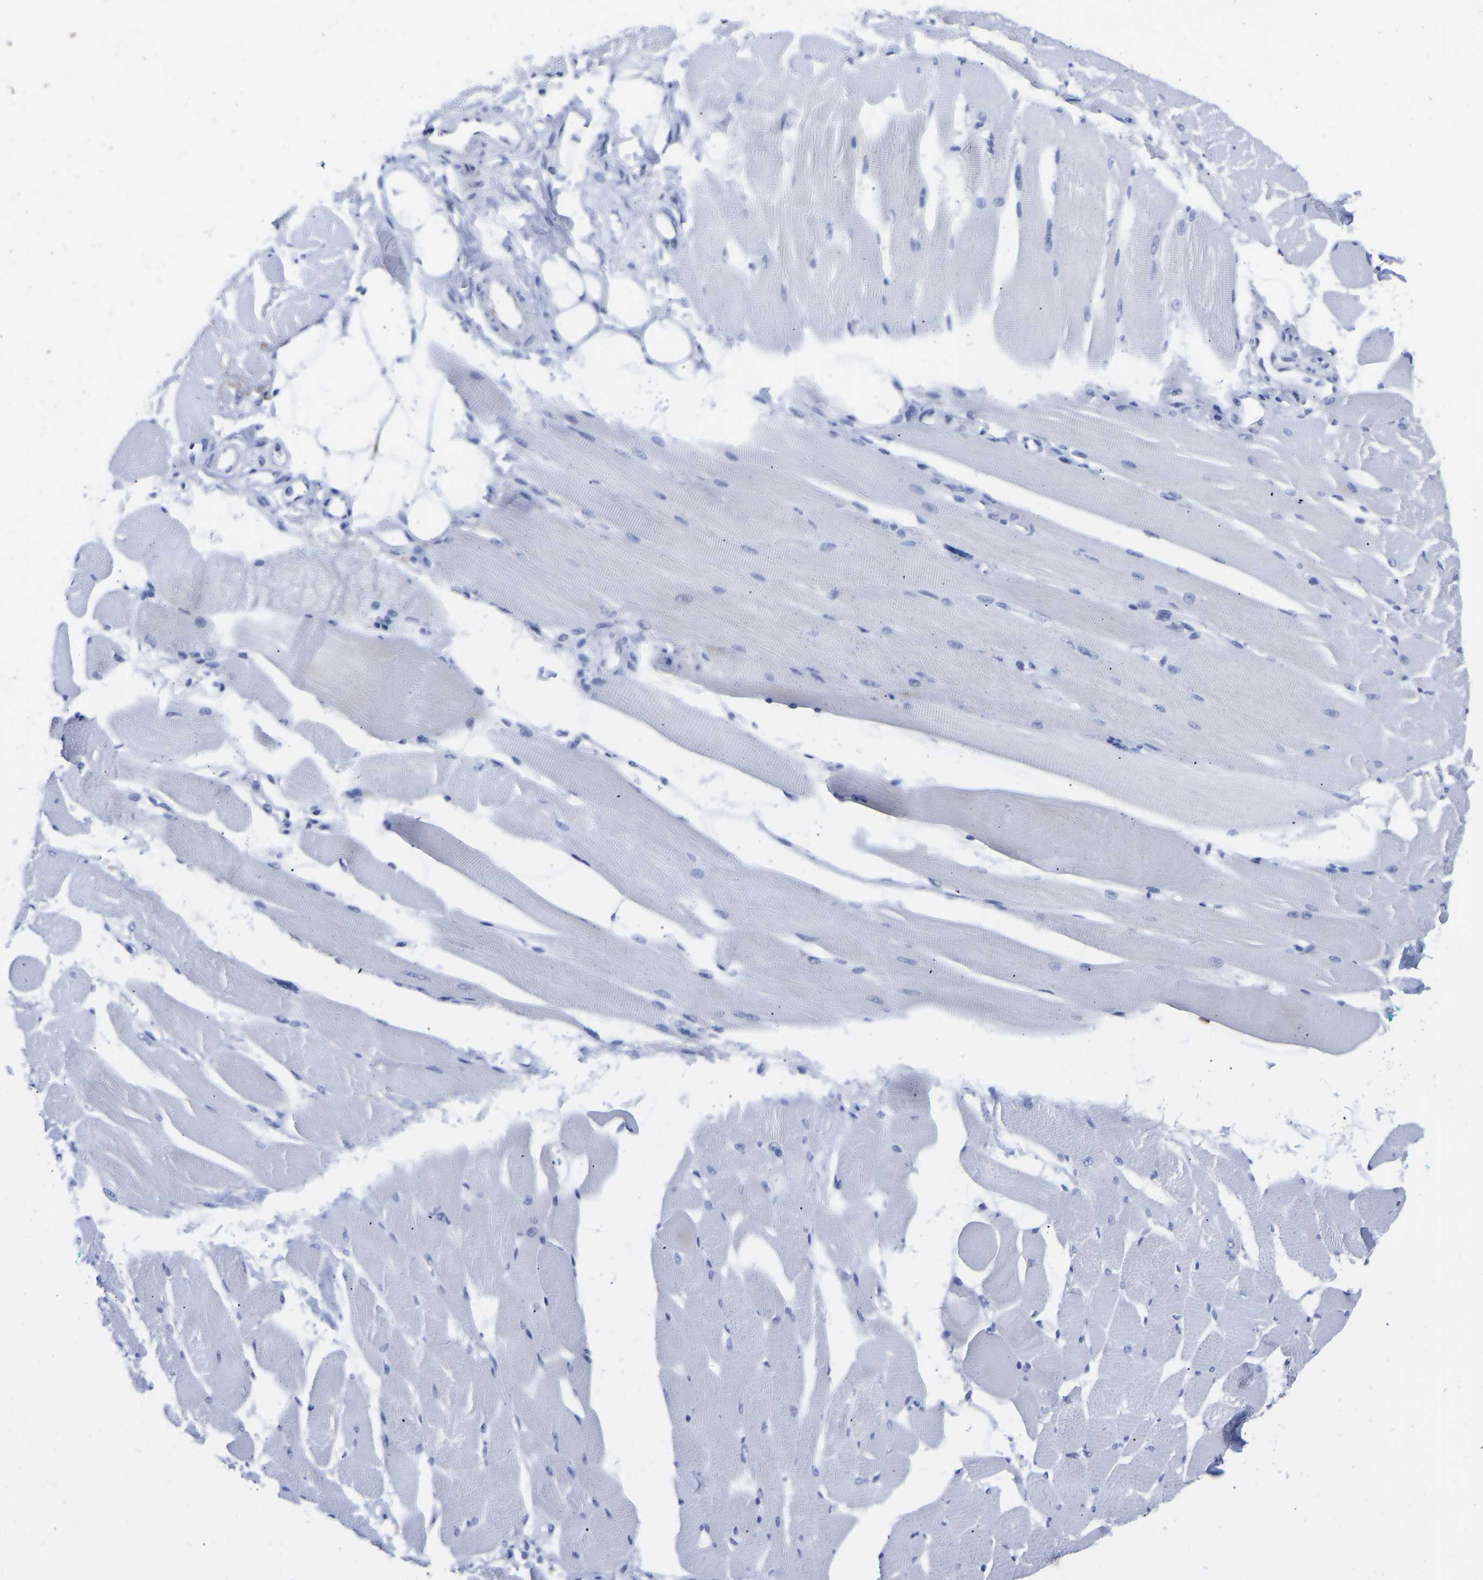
{"staining": {"intensity": "negative", "quantity": "none", "location": "none"}, "tissue": "skeletal muscle", "cell_type": "Myocytes", "image_type": "normal", "snomed": [{"axis": "morphology", "description": "Normal tissue, NOS"}, {"axis": "topography", "description": "Skeletal muscle"}, {"axis": "topography", "description": "Peripheral nerve tissue"}], "caption": "An IHC image of normal skeletal muscle is shown. There is no staining in myocytes of skeletal muscle. (DAB immunohistochemistry, high magnification).", "gene": "GPA33", "patient": {"sex": "female", "age": 84}}